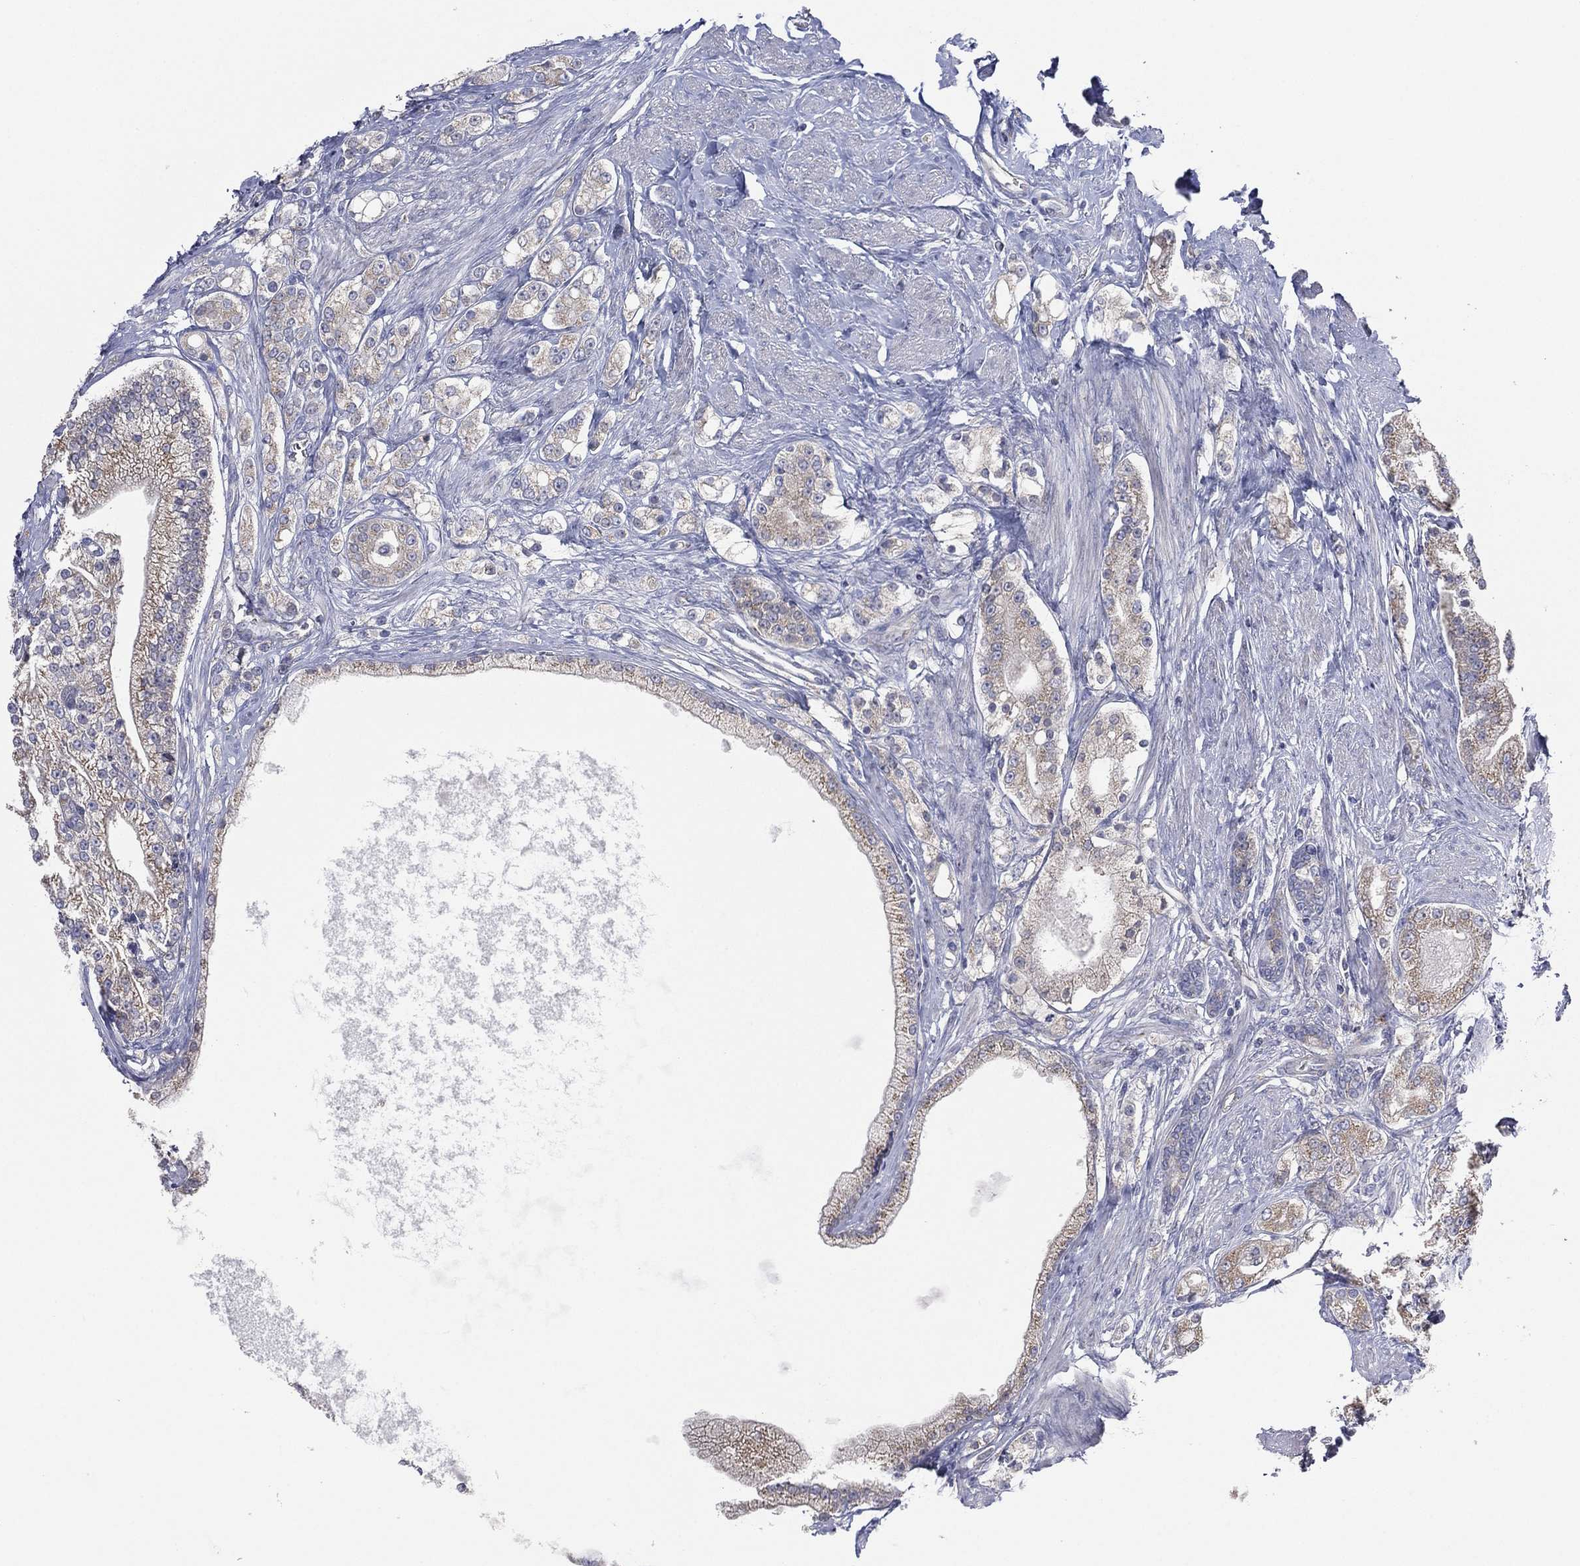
{"staining": {"intensity": "weak", "quantity": "<25%", "location": "cytoplasmic/membranous"}, "tissue": "prostate cancer", "cell_type": "Tumor cells", "image_type": "cancer", "snomed": [{"axis": "morphology", "description": "Adenocarcinoma, NOS"}, {"axis": "topography", "description": "Prostate and seminal vesicle, NOS"}, {"axis": "topography", "description": "Prostate"}], "caption": "A high-resolution histopathology image shows immunohistochemistry staining of prostate adenocarcinoma, which shows no significant staining in tumor cells. The staining is performed using DAB (3,3'-diaminobenzidine) brown chromogen with nuclei counter-stained in using hematoxylin.", "gene": "ATP8A2", "patient": {"sex": "male", "age": 67}}